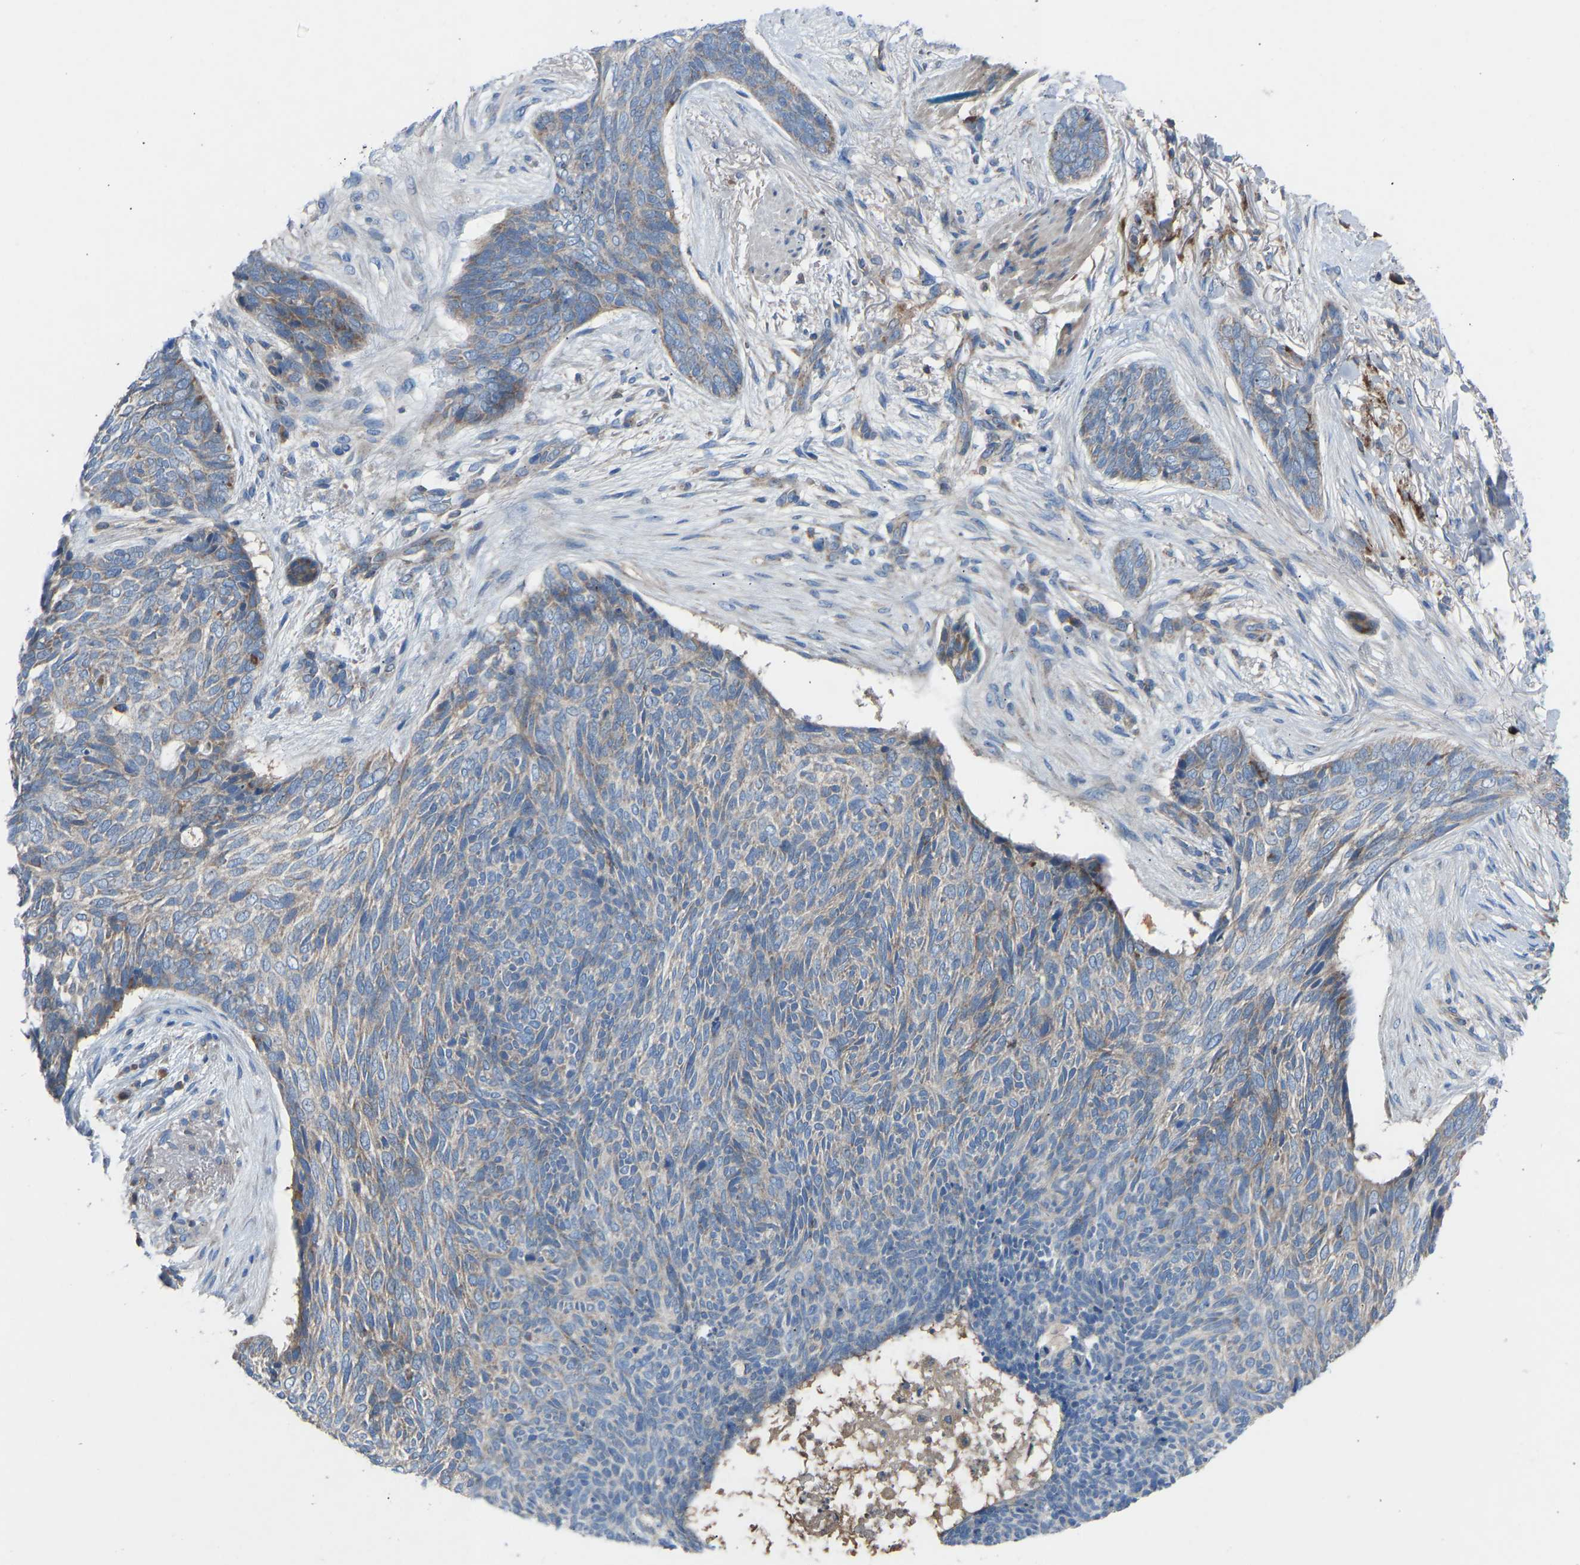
{"staining": {"intensity": "weak", "quantity": "<25%", "location": "cytoplasmic/membranous"}, "tissue": "skin cancer", "cell_type": "Tumor cells", "image_type": "cancer", "snomed": [{"axis": "morphology", "description": "Basal cell carcinoma"}, {"axis": "topography", "description": "Skin"}], "caption": "Immunohistochemistry (IHC) of human skin cancer reveals no staining in tumor cells.", "gene": "GRK6", "patient": {"sex": "female", "age": 84}}